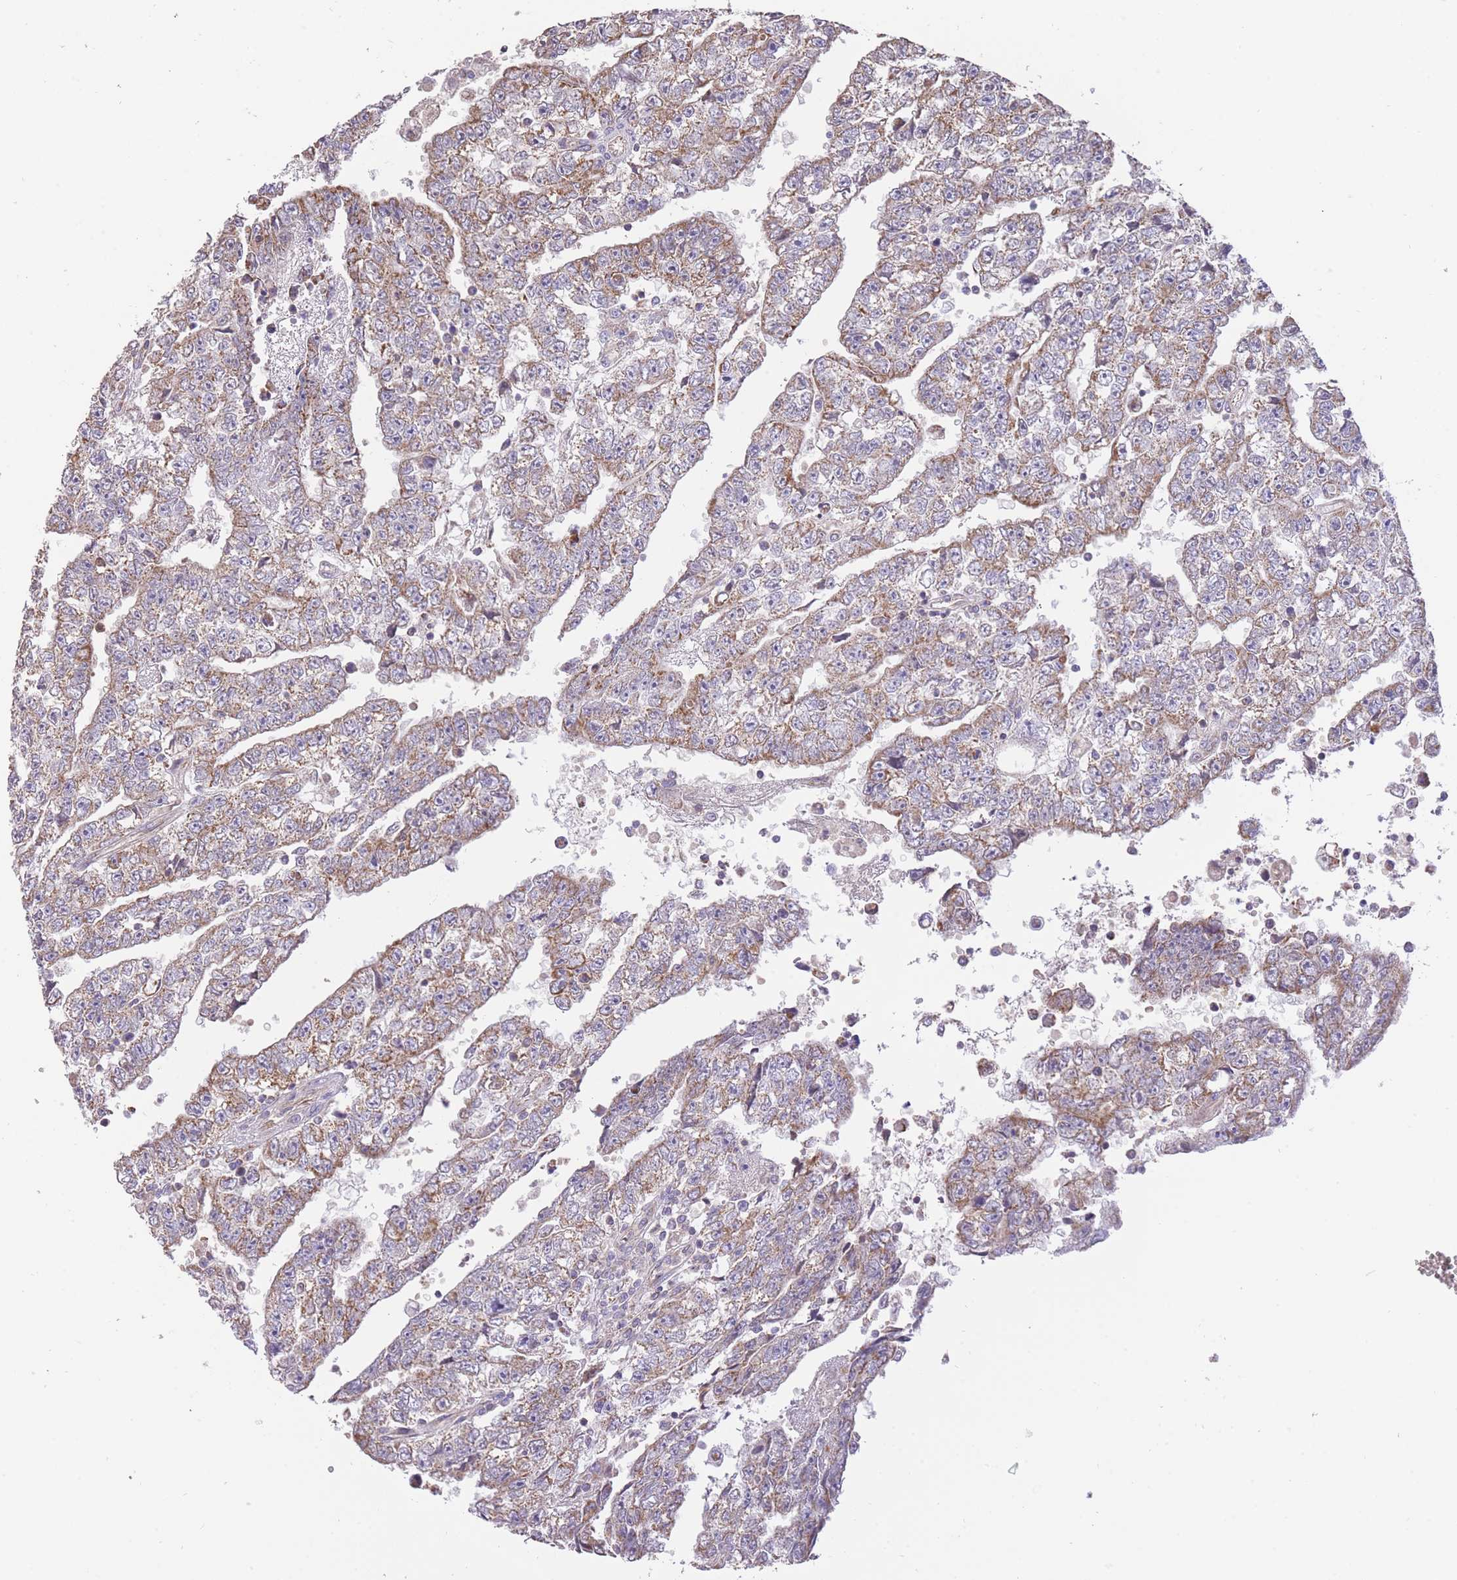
{"staining": {"intensity": "moderate", "quantity": "25%-75%", "location": "cytoplasmic/membranous"}, "tissue": "testis cancer", "cell_type": "Tumor cells", "image_type": "cancer", "snomed": [{"axis": "morphology", "description": "Carcinoma, Embryonal, NOS"}, {"axis": "topography", "description": "Testis"}], "caption": "The image exhibits immunohistochemical staining of testis embryonal carcinoma. There is moderate cytoplasmic/membranous staining is seen in about 25%-75% of tumor cells.", "gene": "PREP", "patient": {"sex": "male", "age": 25}}